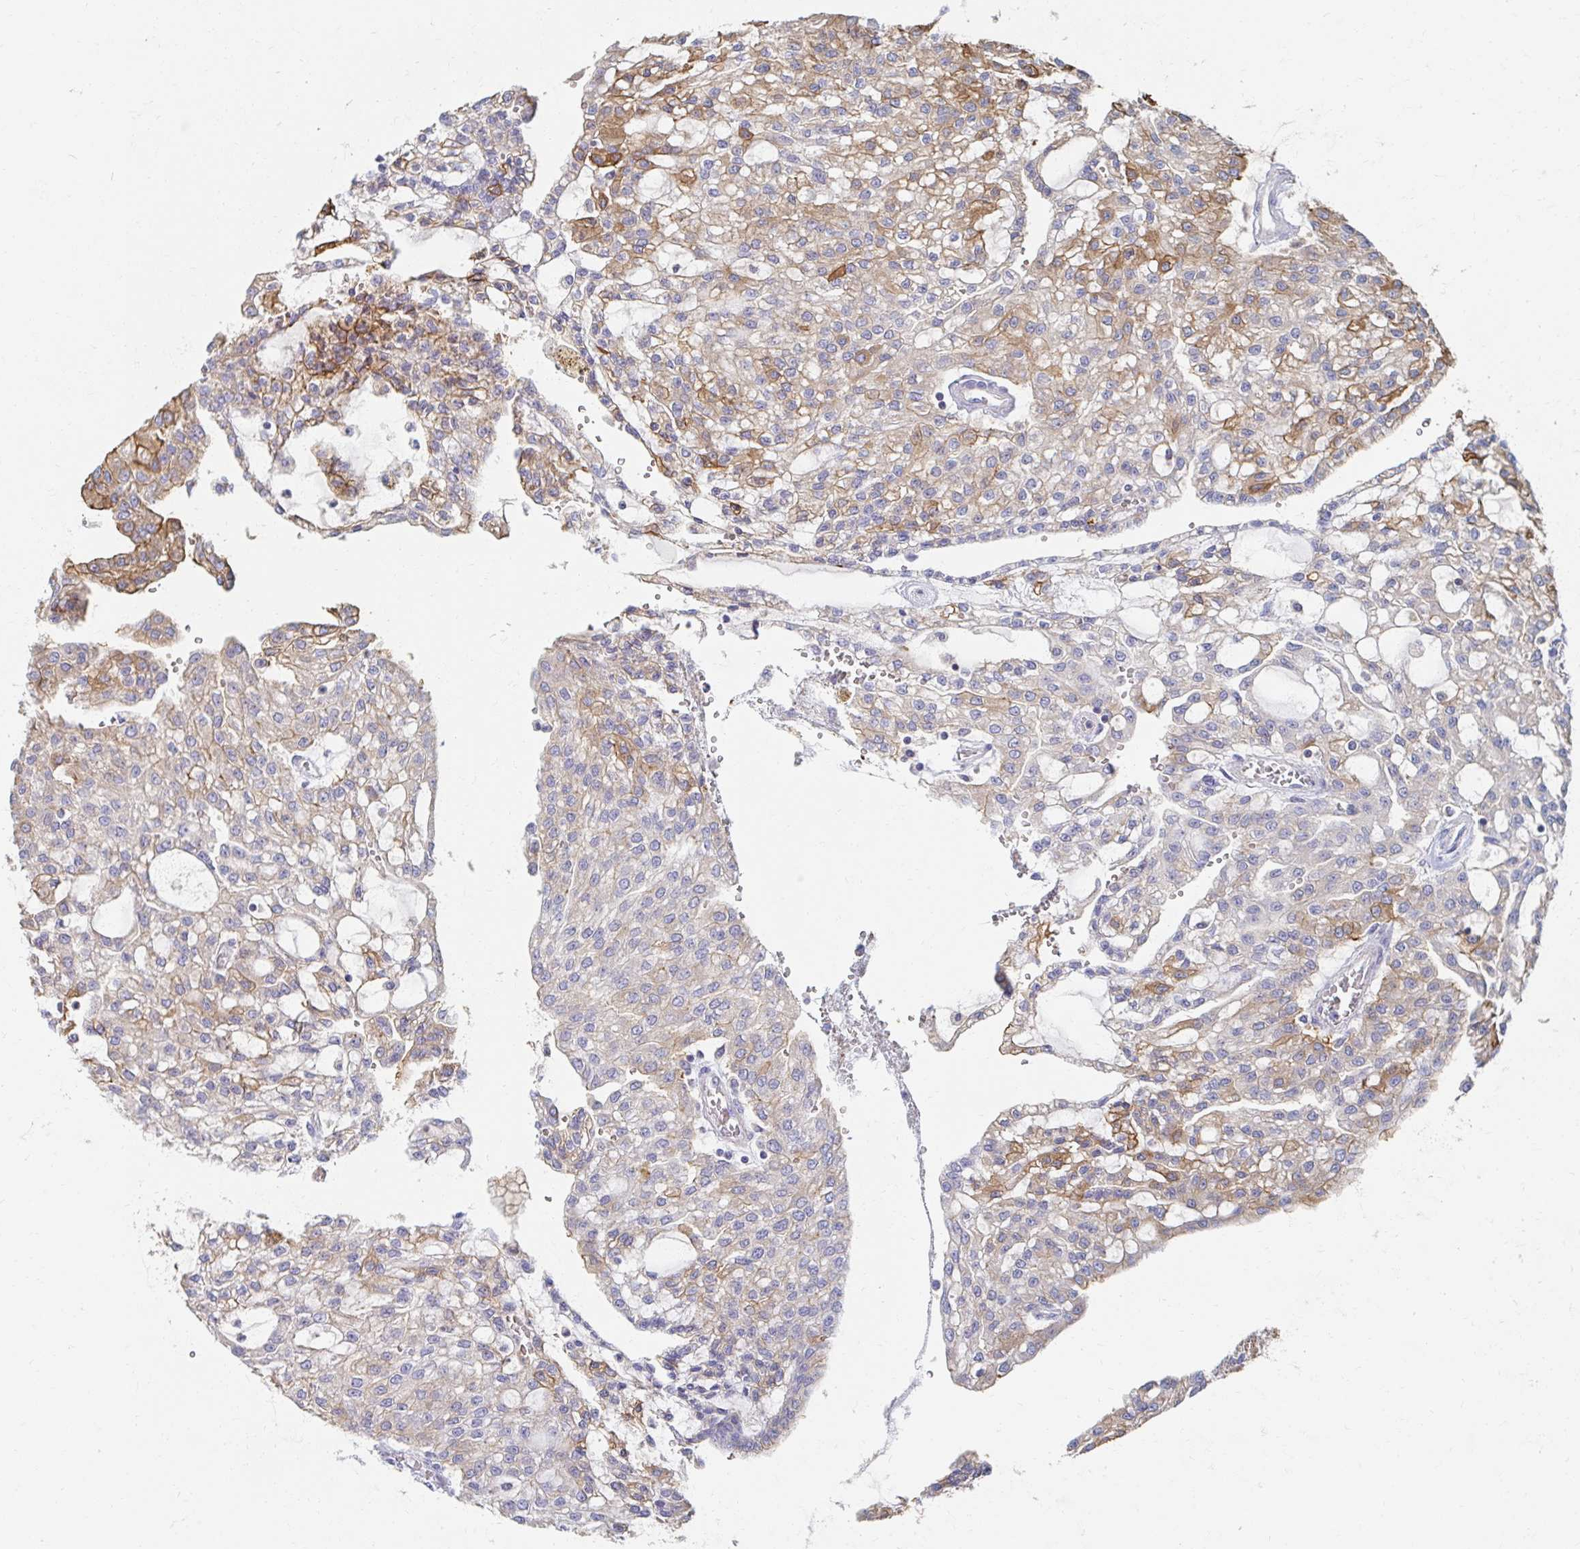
{"staining": {"intensity": "moderate", "quantity": "25%-75%", "location": "cytoplasmic/membranous"}, "tissue": "renal cancer", "cell_type": "Tumor cells", "image_type": "cancer", "snomed": [{"axis": "morphology", "description": "Adenocarcinoma, NOS"}, {"axis": "topography", "description": "Kidney"}], "caption": "Tumor cells show medium levels of moderate cytoplasmic/membranous positivity in about 25%-75% of cells in human renal cancer.", "gene": "MYLK2", "patient": {"sex": "male", "age": 63}}